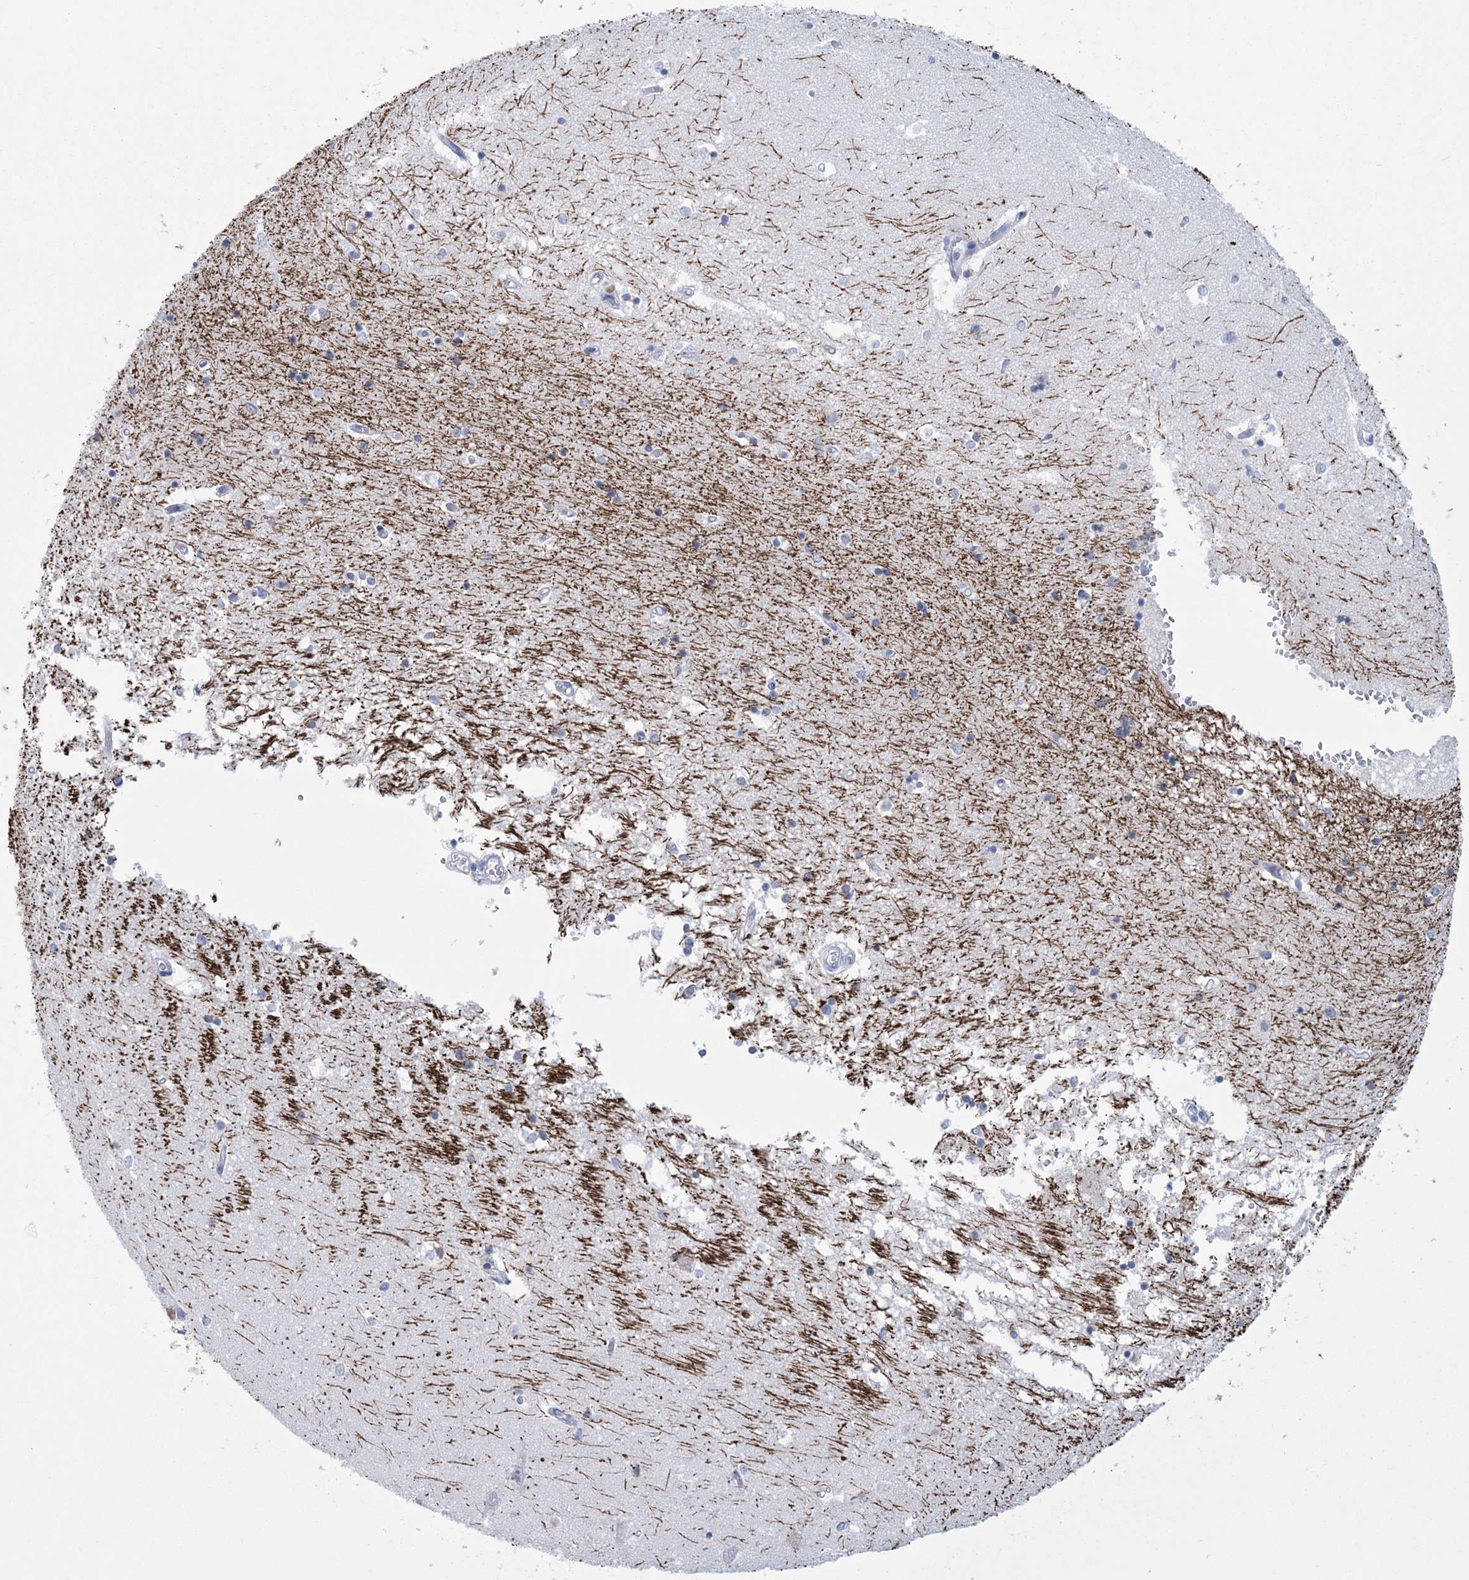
{"staining": {"intensity": "negative", "quantity": "none", "location": "none"}, "tissue": "hippocampus", "cell_type": "Glial cells", "image_type": "normal", "snomed": [{"axis": "morphology", "description": "Normal tissue, NOS"}, {"axis": "topography", "description": "Hippocampus"}], "caption": "High magnification brightfield microscopy of benign hippocampus stained with DAB (brown) and counterstained with hematoxylin (blue): glial cells show no significant staining. The staining is performed using DAB (3,3'-diaminobenzidine) brown chromogen with nuclei counter-stained in using hematoxylin.", "gene": "DPCD", "patient": {"sex": "male", "age": 45}}